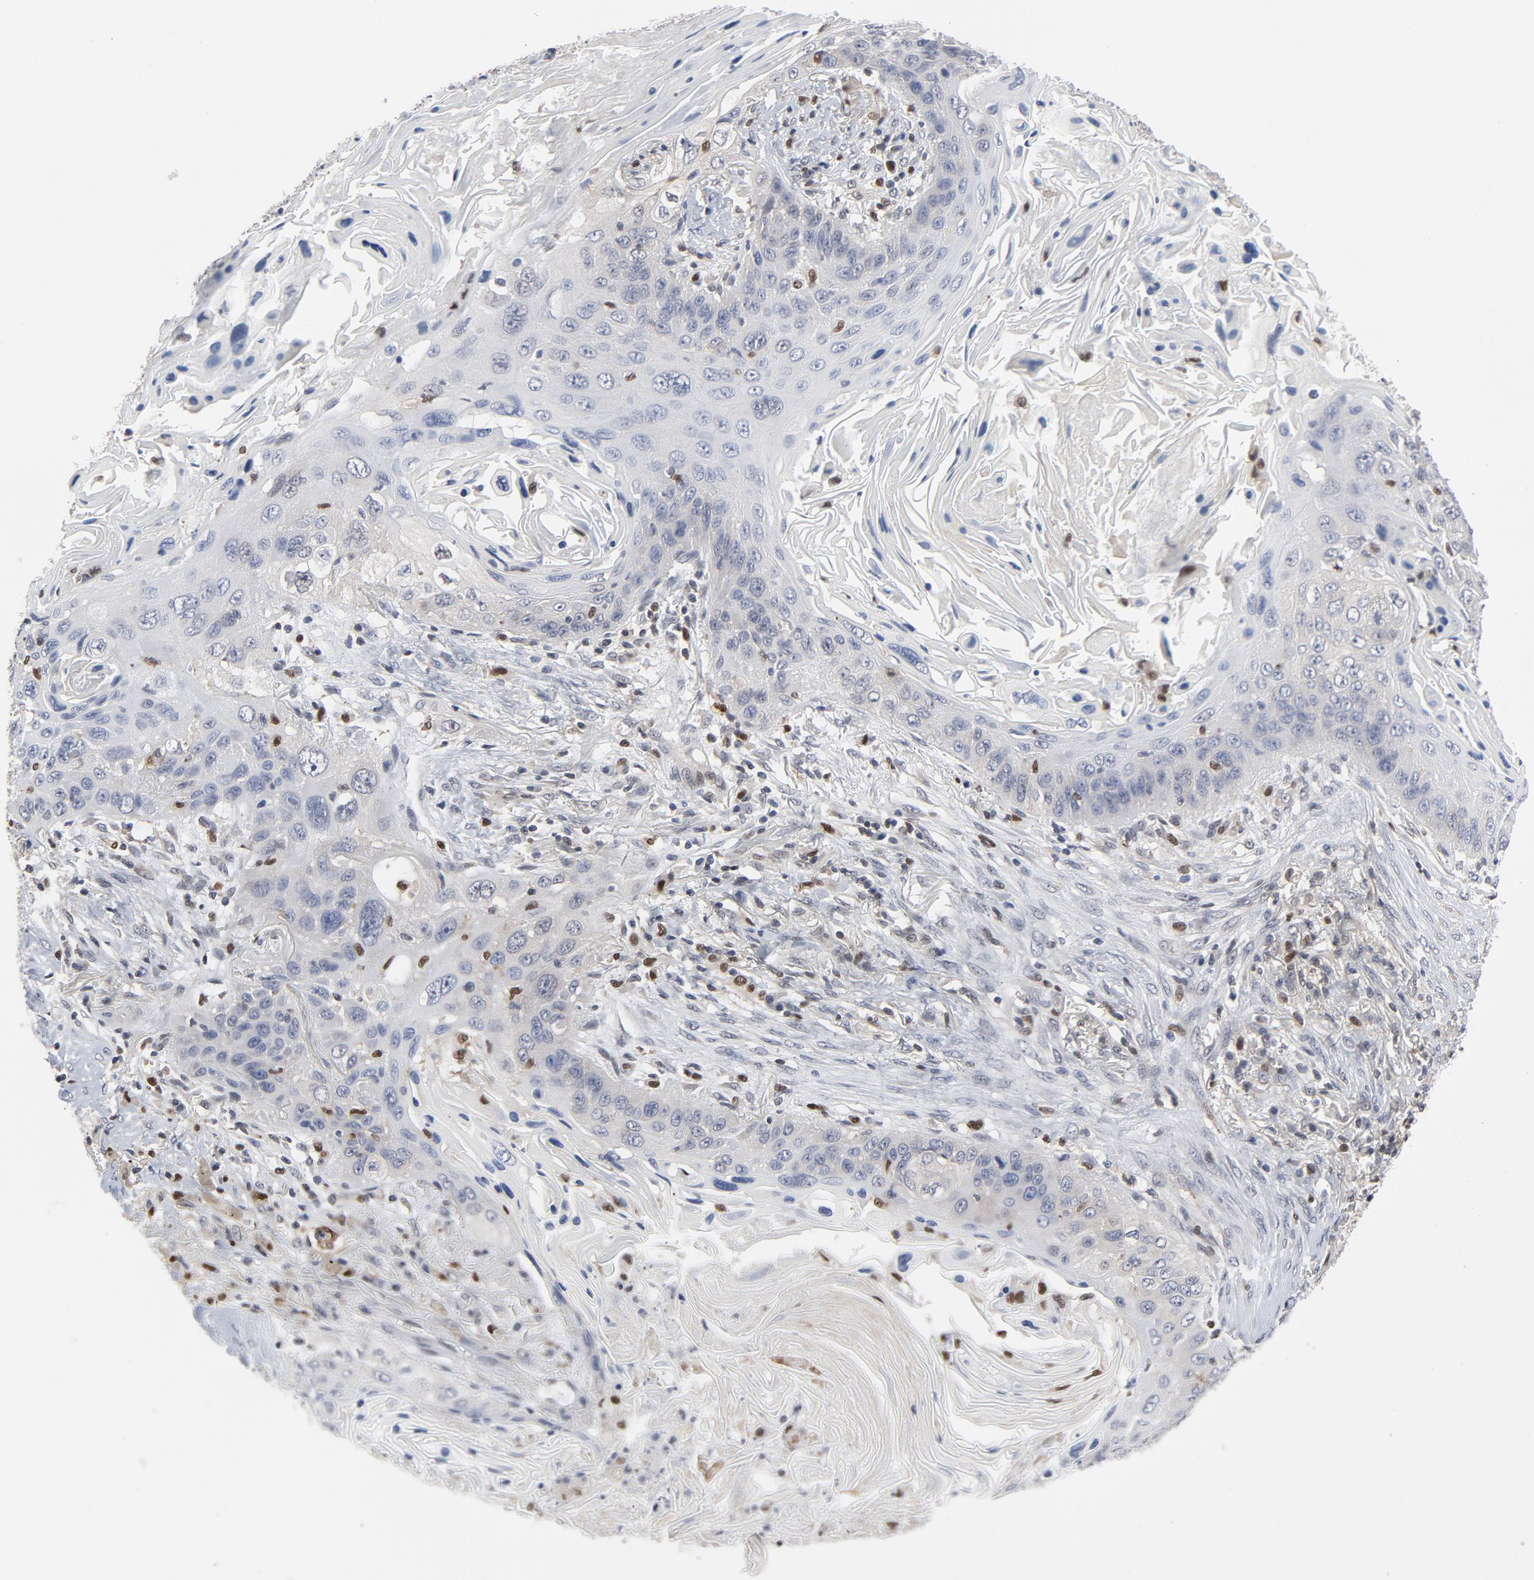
{"staining": {"intensity": "negative", "quantity": "none", "location": "none"}, "tissue": "lung cancer", "cell_type": "Tumor cells", "image_type": "cancer", "snomed": [{"axis": "morphology", "description": "Squamous cell carcinoma, NOS"}, {"axis": "topography", "description": "Lung"}], "caption": "Lung cancer stained for a protein using immunohistochemistry exhibits no expression tumor cells.", "gene": "NFKB1", "patient": {"sex": "female", "age": 67}}